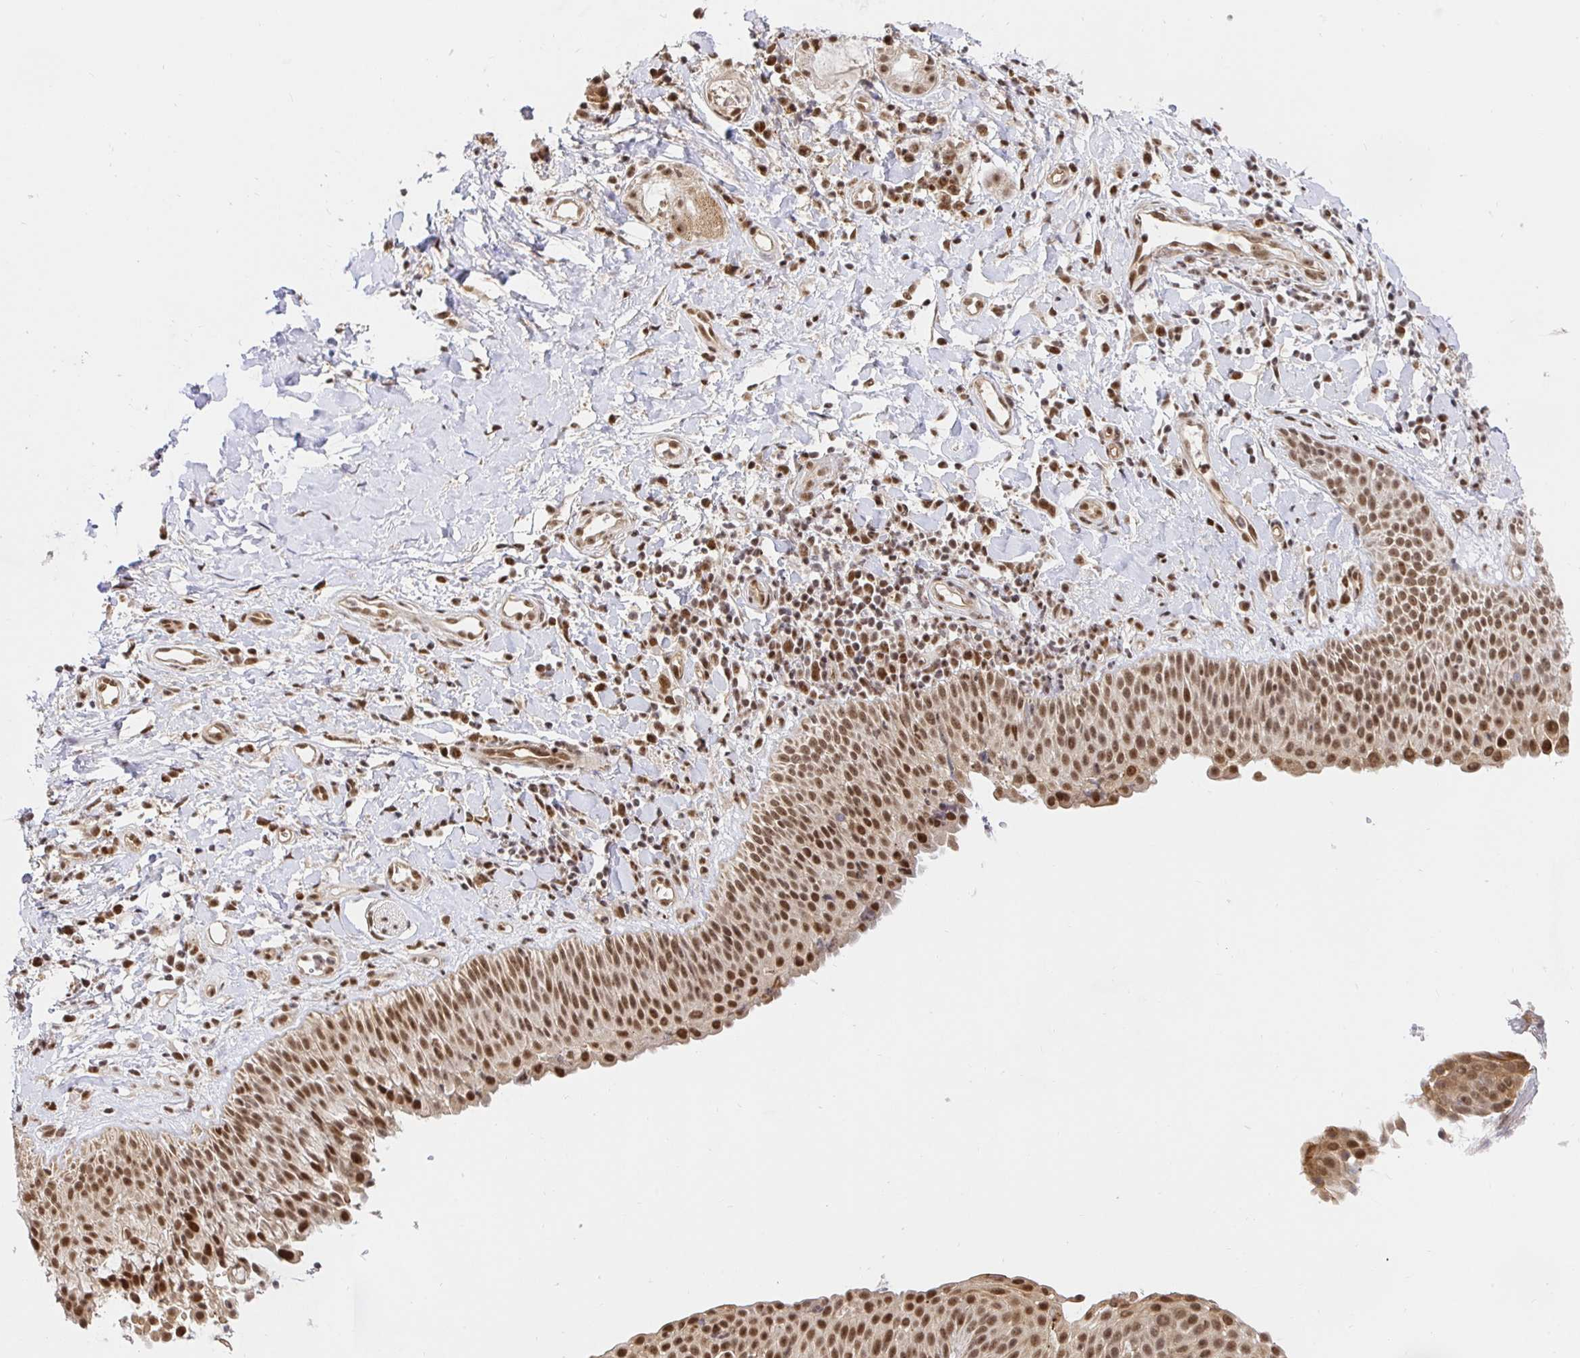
{"staining": {"intensity": "moderate", "quantity": ">75%", "location": "nuclear"}, "tissue": "nasopharynx", "cell_type": "Respiratory epithelial cells", "image_type": "normal", "snomed": [{"axis": "morphology", "description": "Normal tissue, NOS"}, {"axis": "morphology", "description": "Inflammation, NOS"}, {"axis": "topography", "description": "Nasopharynx"}], "caption": "Protein expression analysis of benign nasopharynx shows moderate nuclear expression in approximately >75% of respiratory epithelial cells. (DAB IHC, brown staining for protein, blue staining for nuclei).", "gene": "USF1", "patient": {"sex": "male", "age": 54}}